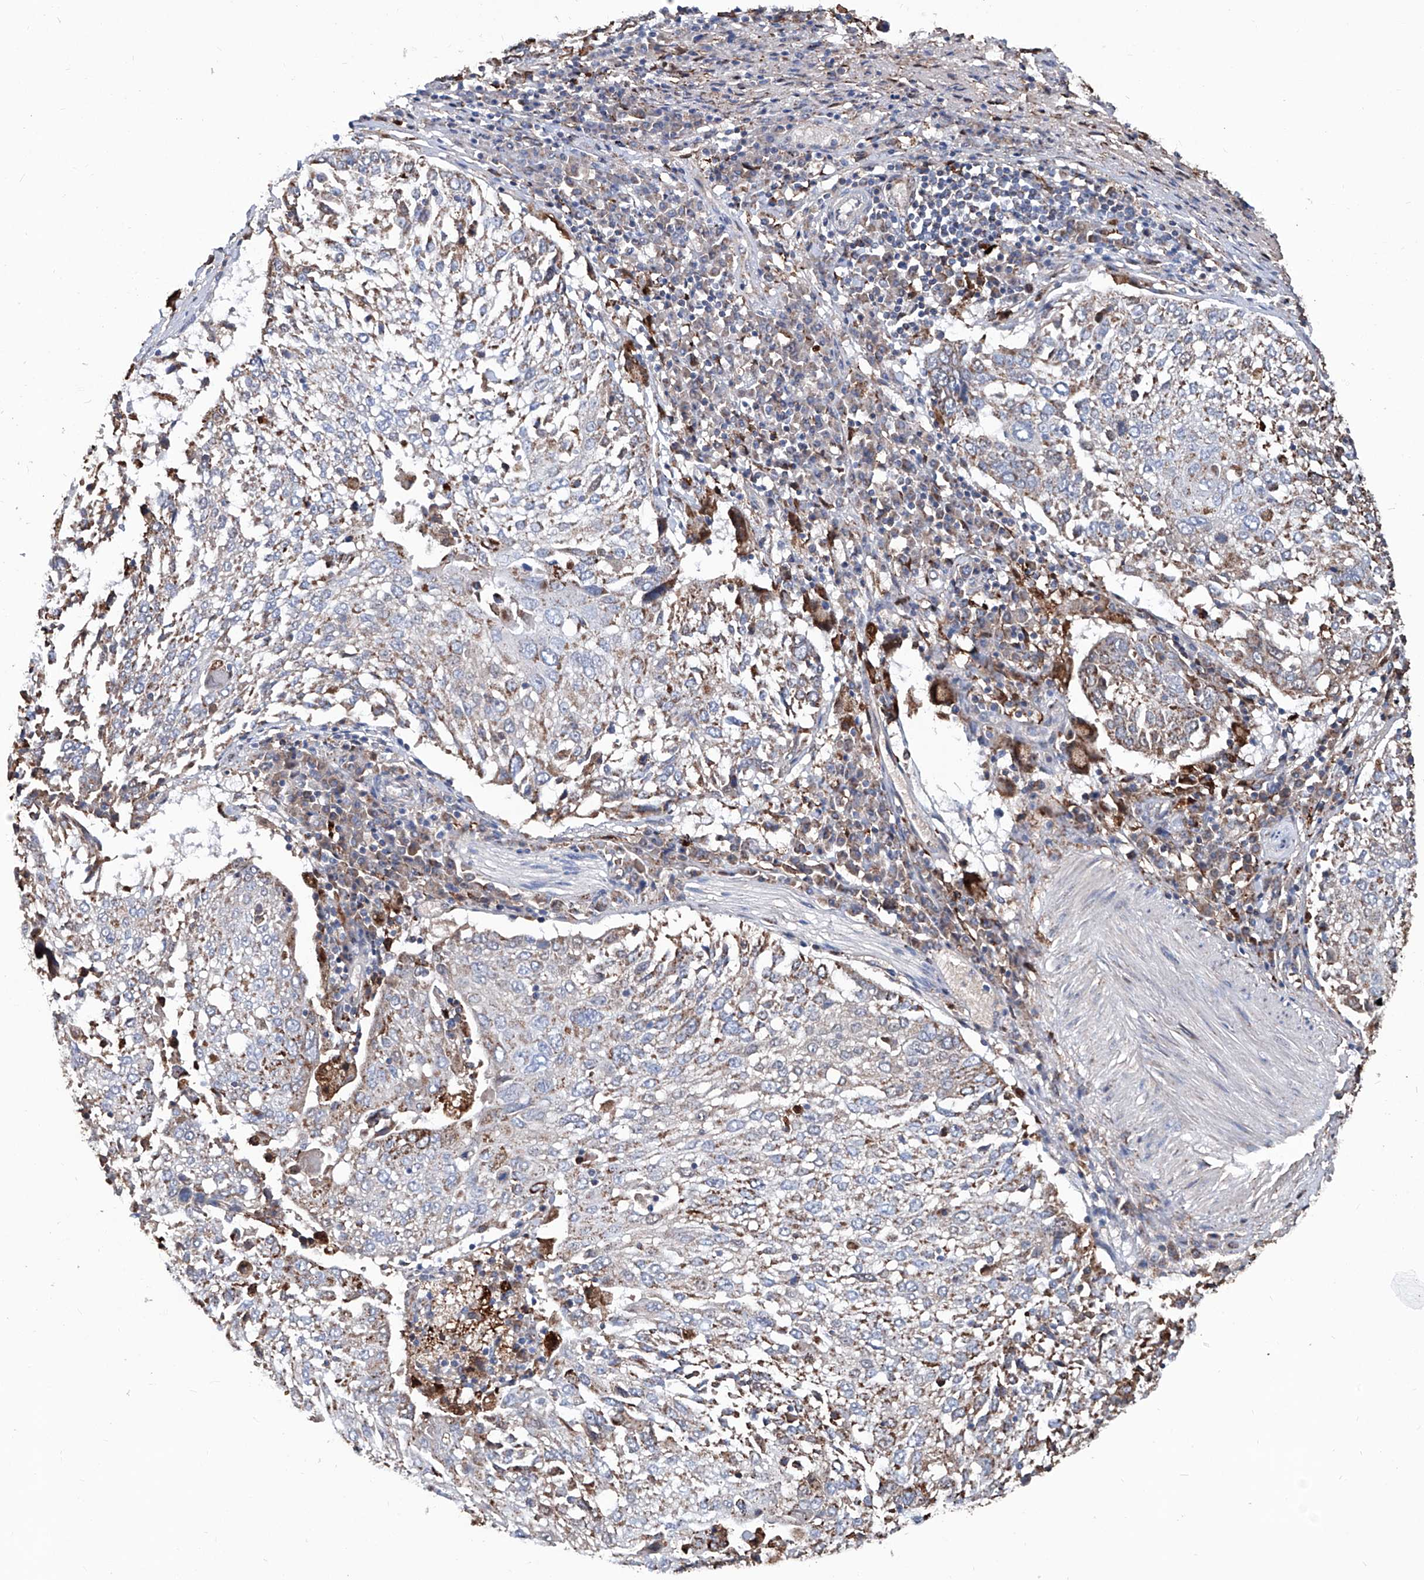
{"staining": {"intensity": "weak", "quantity": ">75%", "location": "cytoplasmic/membranous"}, "tissue": "lung cancer", "cell_type": "Tumor cells", "image_type": "cancer", "snomed": [{"axis": "morphology", "description": "Squamous cell carcinoma, NOS"}, {"axis": "topography", "description": "Lung"}], "caption": "This photomicrograph reveals immunohistochemistry staining of human lung cancer (squamous cell carcinoma), with low weak cytoplasmic/membranous expression in approximately >75% of tumor cells.", "gene": "NHS", "patient": {"sex": "male", "age": 65}}